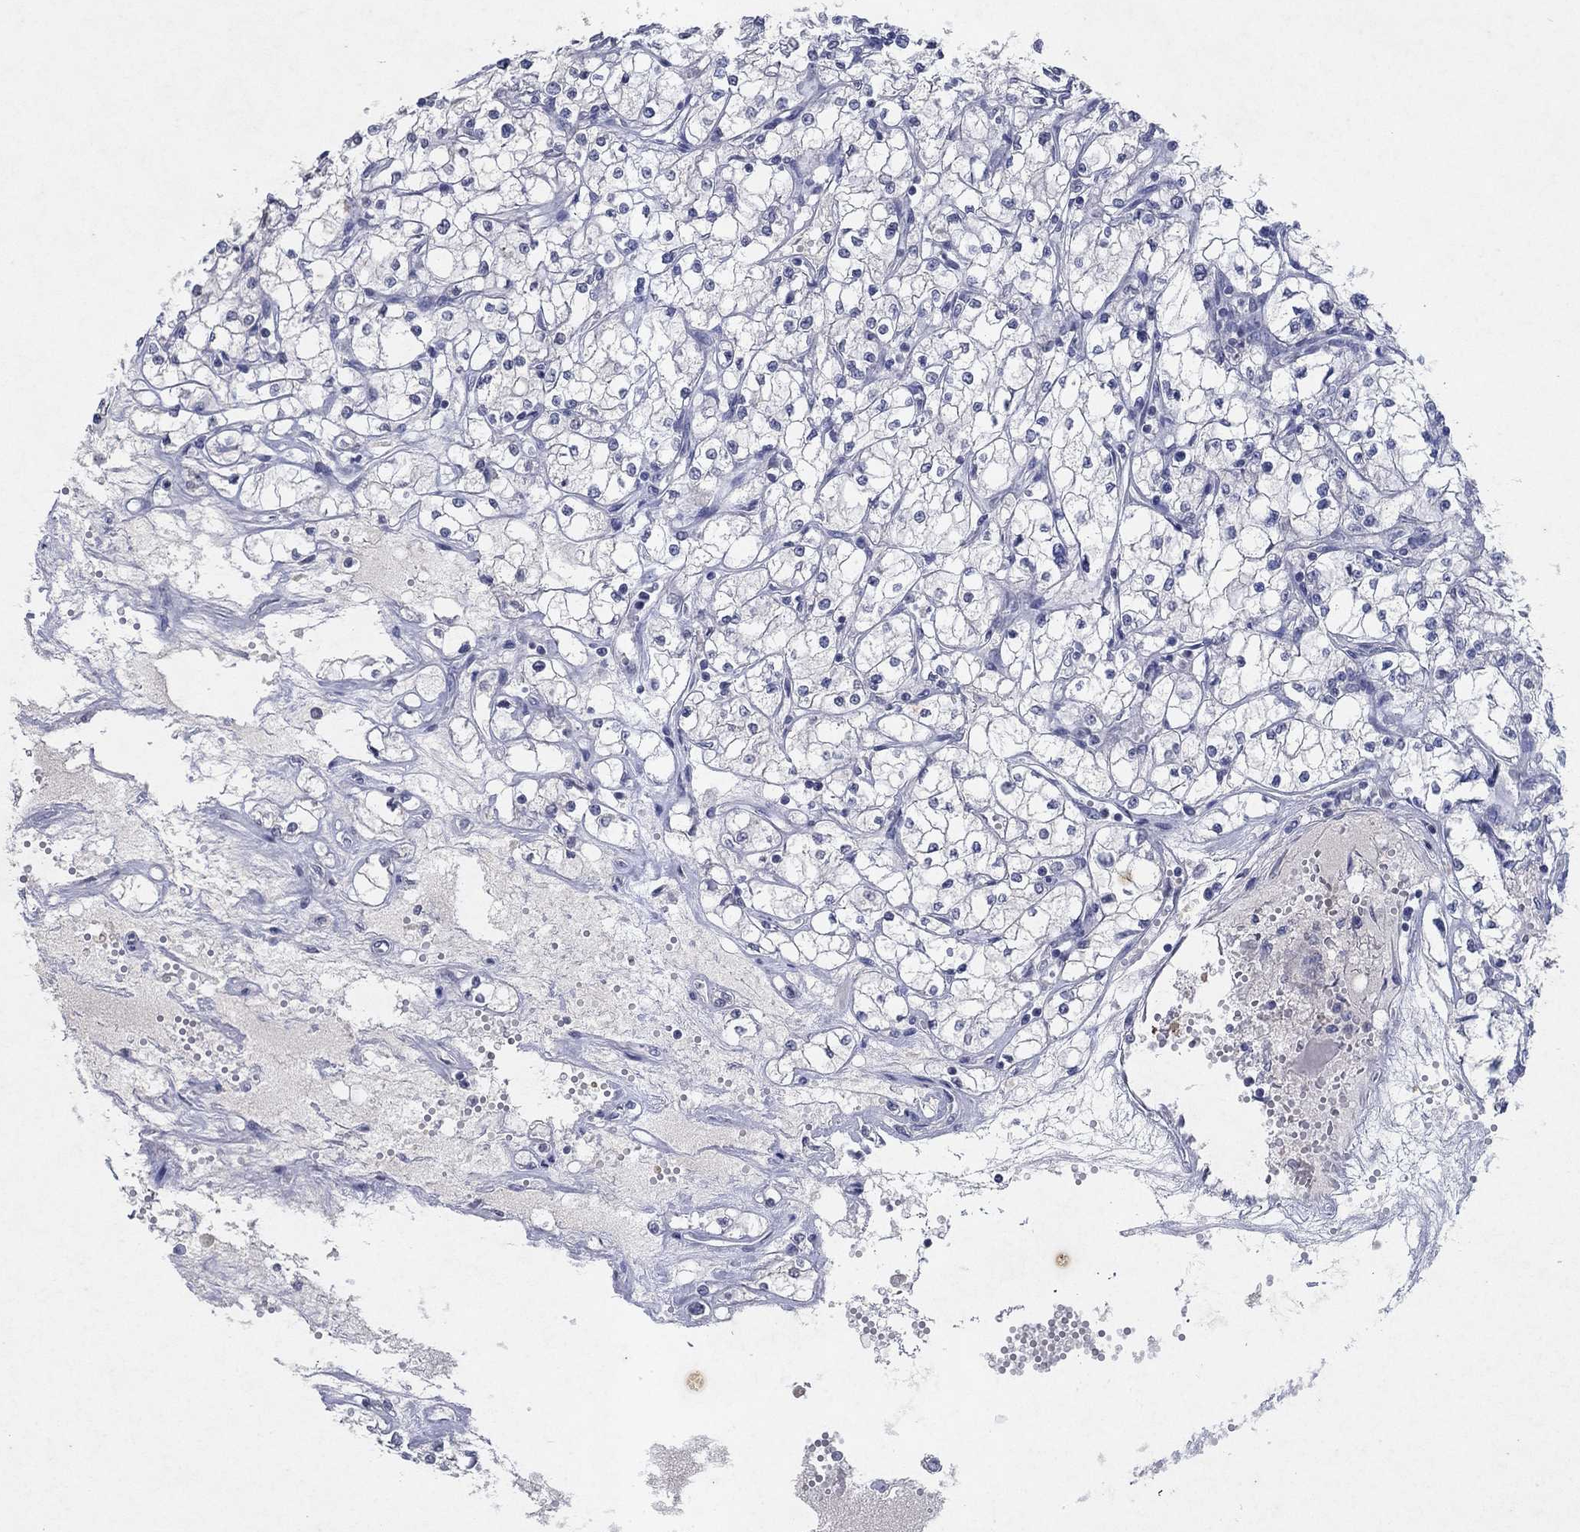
{"staining": {"intensity": "negative", "quantity": "none", "location": "none"}, "tissue": "renal cancer", "cell_type": "Tumor cells", "image_type": "cancer", "snomed": [{"axis": "morphology", "description": "Adenocarcinoma, NOS"}, {"axis": "topography", "description": "Kidney"}], "caption": "Image shows no significant protein positivity in tumor cells of adenocarcinoma (renal).", "gene": "KRT40", "patient": {"sex": "male", "age": 67}}